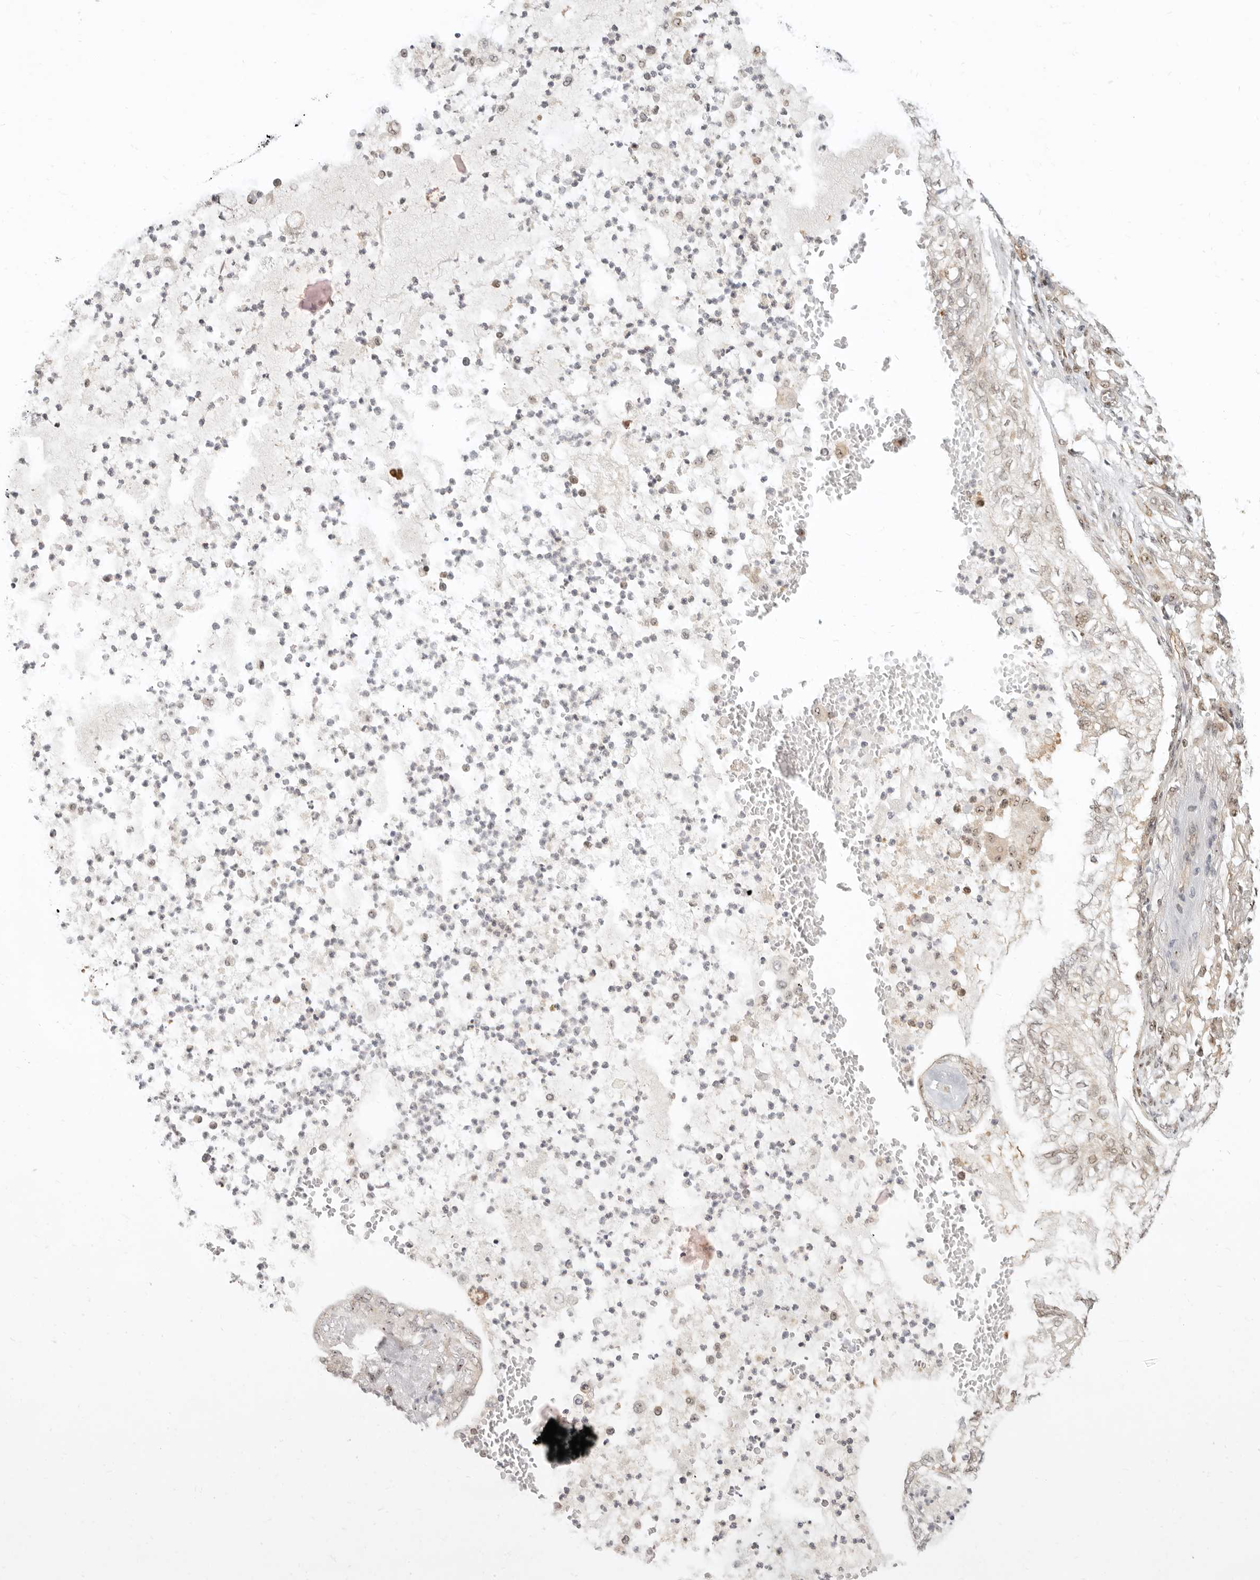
{"staining": {"intensity": "weak", "quantity": "<25%", "location": "nuclear"}, "tissue": "lung cancer", "cell_type": "Tumor cells", "image_type": "cancer", "snomed": [{"axis": "morphology", "description": "Adenocarcinoma, NOS"}, {"axis": "topography", "description": "Lung"}], "caption": "Immunohistochemical staining of lung adenocarcinoma exhibits no significant expression in tumor cells.", "gene": "BAP1", "patient": {"sex": "female", "age": 70}}